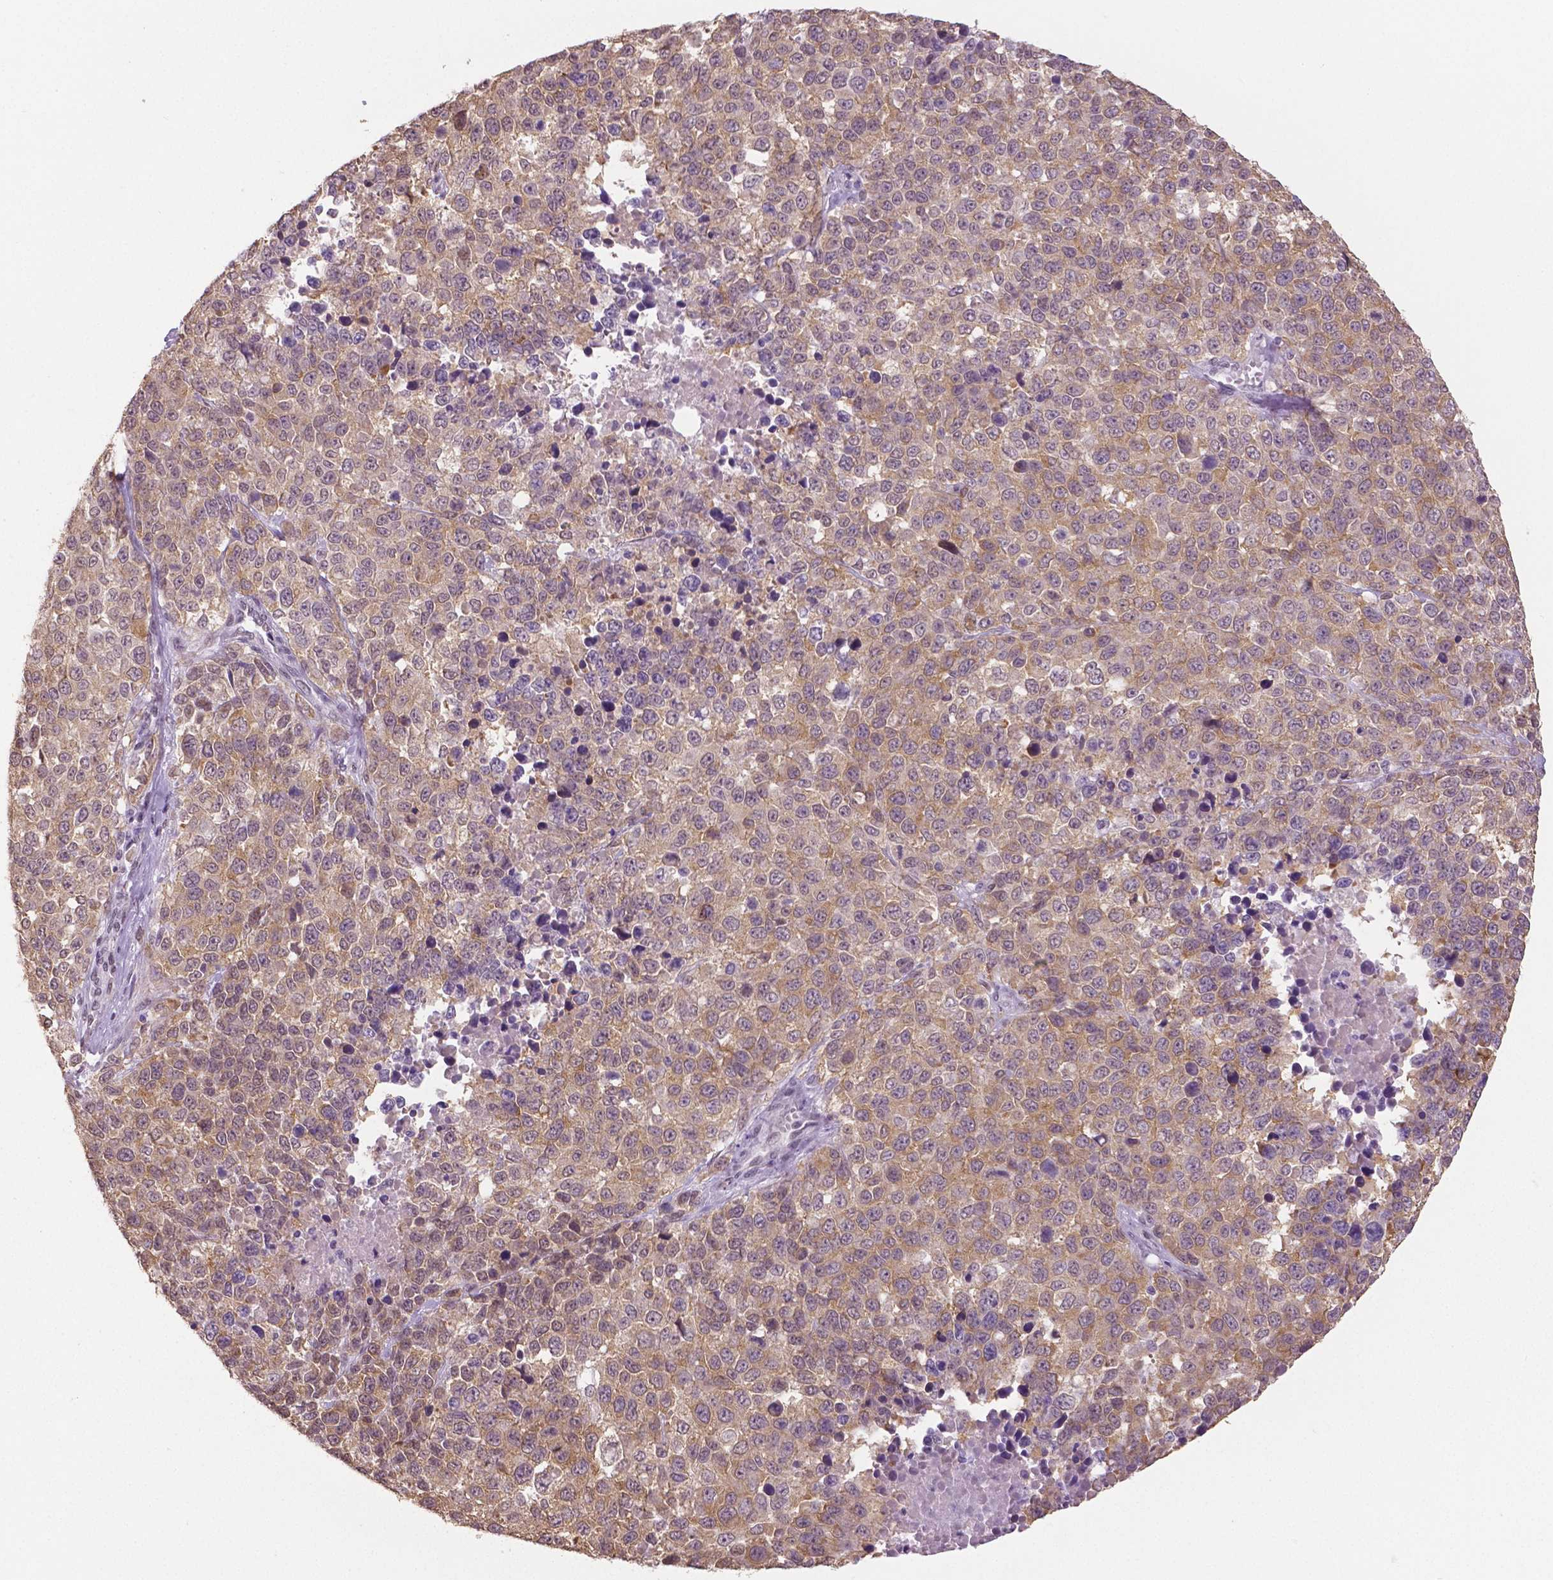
{"staining": {"intensity": "weak", "quantity": ">75%", "location": "cytoplasmic/membranous"}, "tissue": "melanoma", "cell_type": "Tumor cells", "image_type": "cancer", "snomed": [{"axis": "morphology", "description": "Malignant melanoma, Metastatic site"}, {"axis": "topography", "description": "Skin"}], "caption": "Immunohistochemical staining of human malignant melanoma (metastatic site) demonstrates weak cytoplasmic/membranous protein expression in approximately >75% of tumor cells.", "gene": "IGF2BP1", "patient": {"sex": "male", "age": 84}}